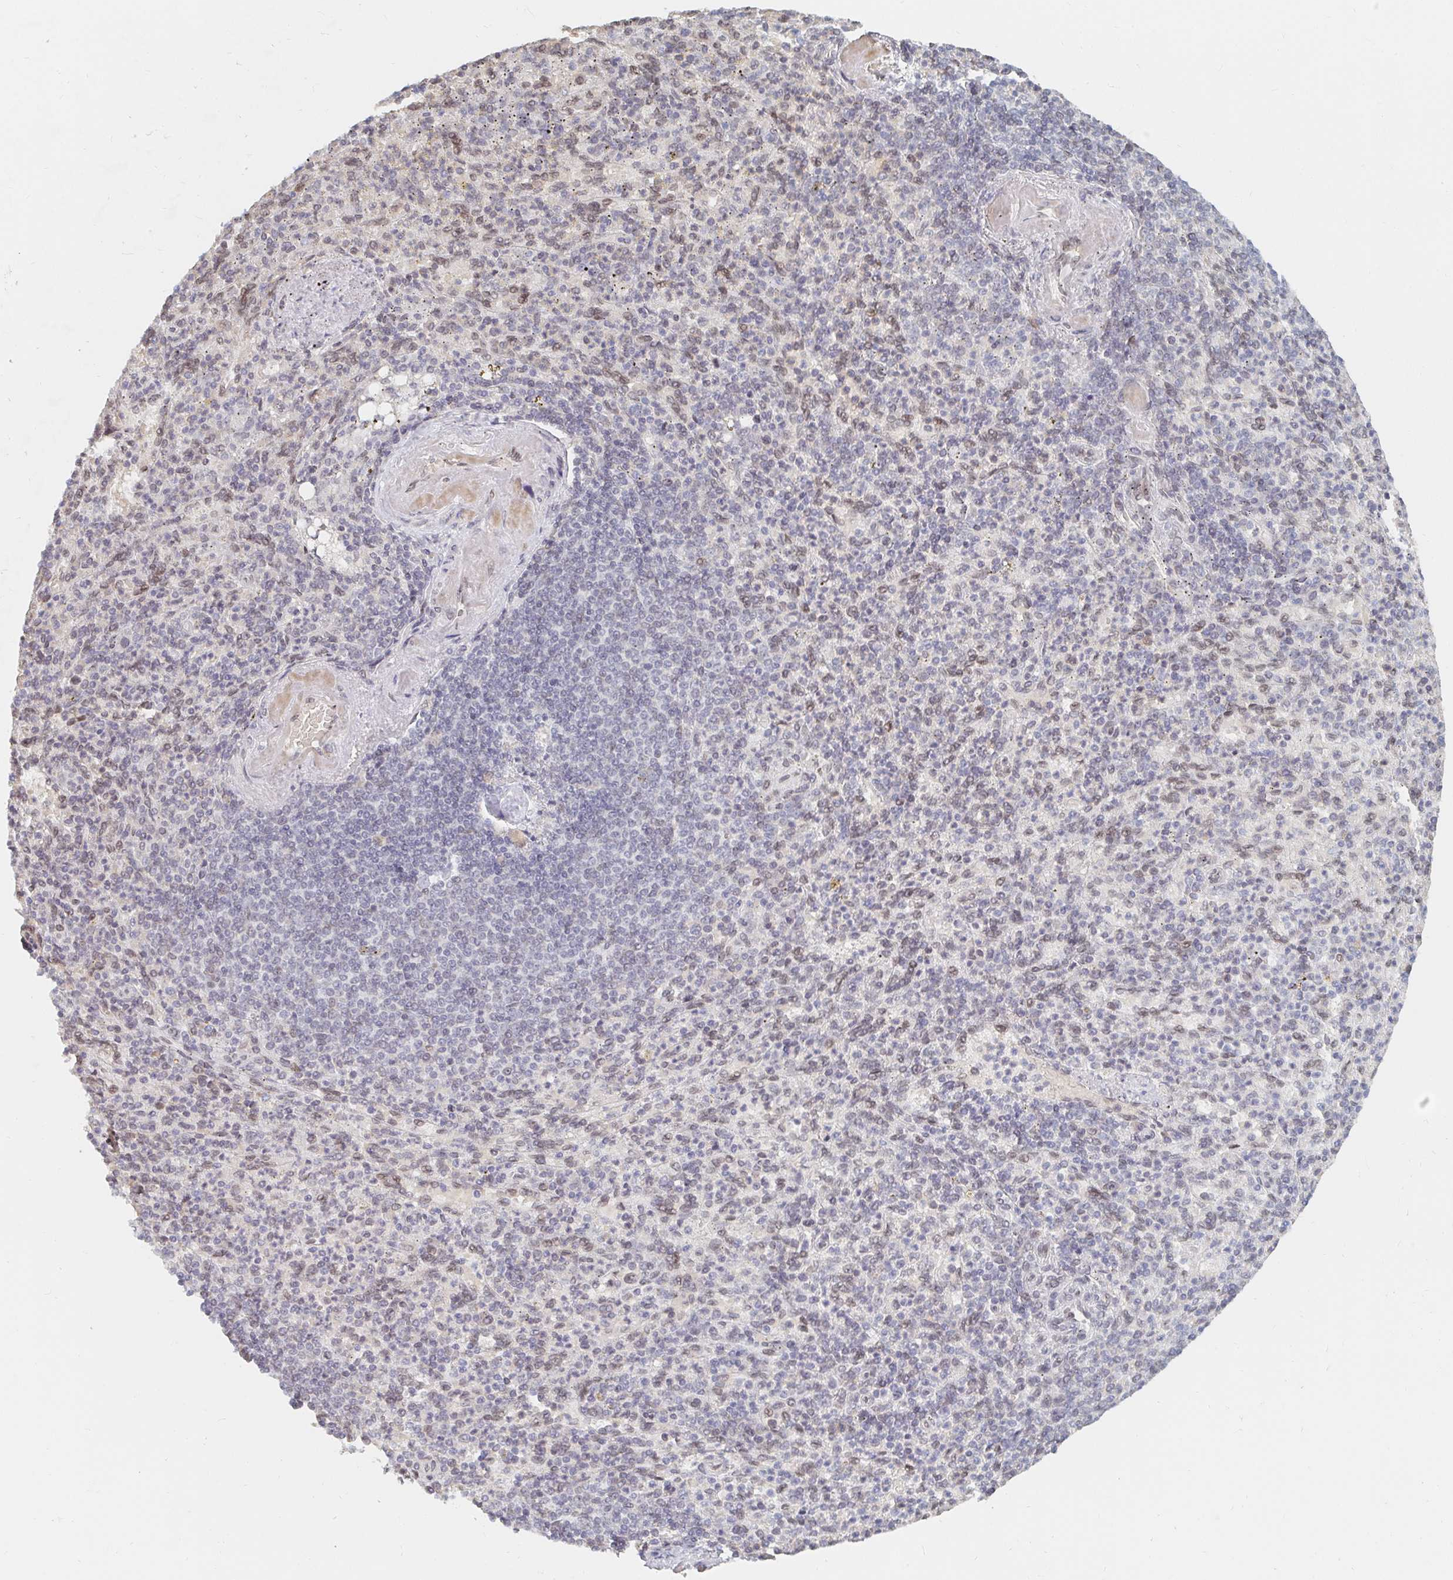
{"staining": {"intensity": "weak", "quantity": "<25%", "location": "nuclear"}, "tissue": "spleen", "cell_type": "Cells in red pulp", "image_type": "normal", "snomed": [{"axis": "morphology", "description": "Normal tissue, NOS"}, {"axis": "topography", "description": "Spleen"}], "caption": "Image shows no significant protein staining in cells in red pulp of benign spleen.", "gene": "CHD2", "patient": {"sex": "female", "age": 74}}